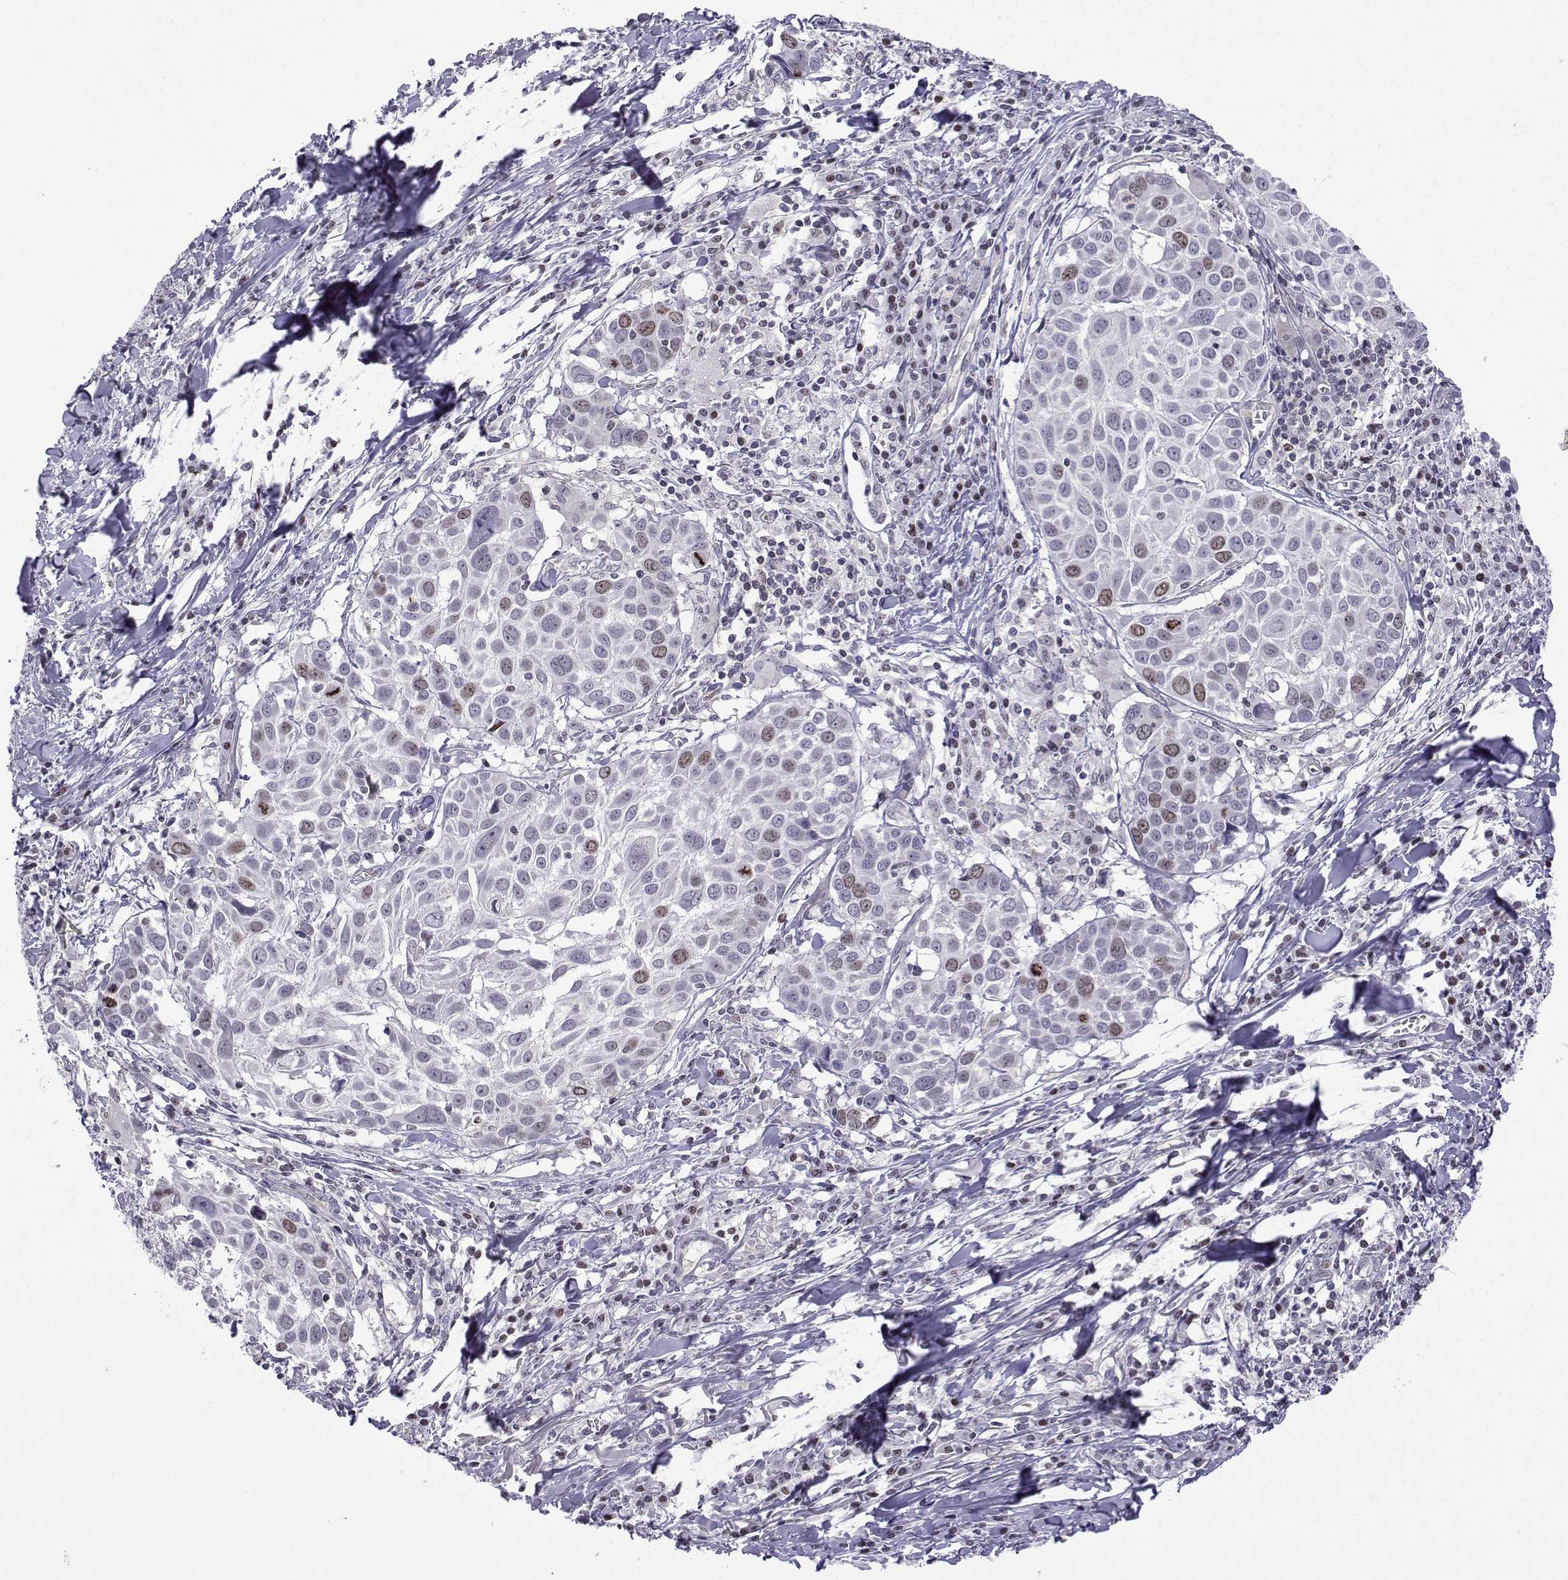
{"staining": {"intensity": "moderate", "quantity": "<25%", "location": "cytoplasmic/membranous,nuclear"}, "tissue": "lung cancer", "cell_type": "Tumor cells", "image_type": "cancer", "snomed": [{"axis": "morphology", "description": "Squamous cell carcinoma, NOS"}, {"axis": "topography", "description": "Lung"}], "caption": "There is low levels of moderate cytoplasmic/membranous and nuclear staining in tumor cells of lung cancer (squamous cell carcinoma), as demonstrated by immunohistochemical staining (brown color).", "gene": "INCENP", "patient": {"sex": "male", "age": 57}}